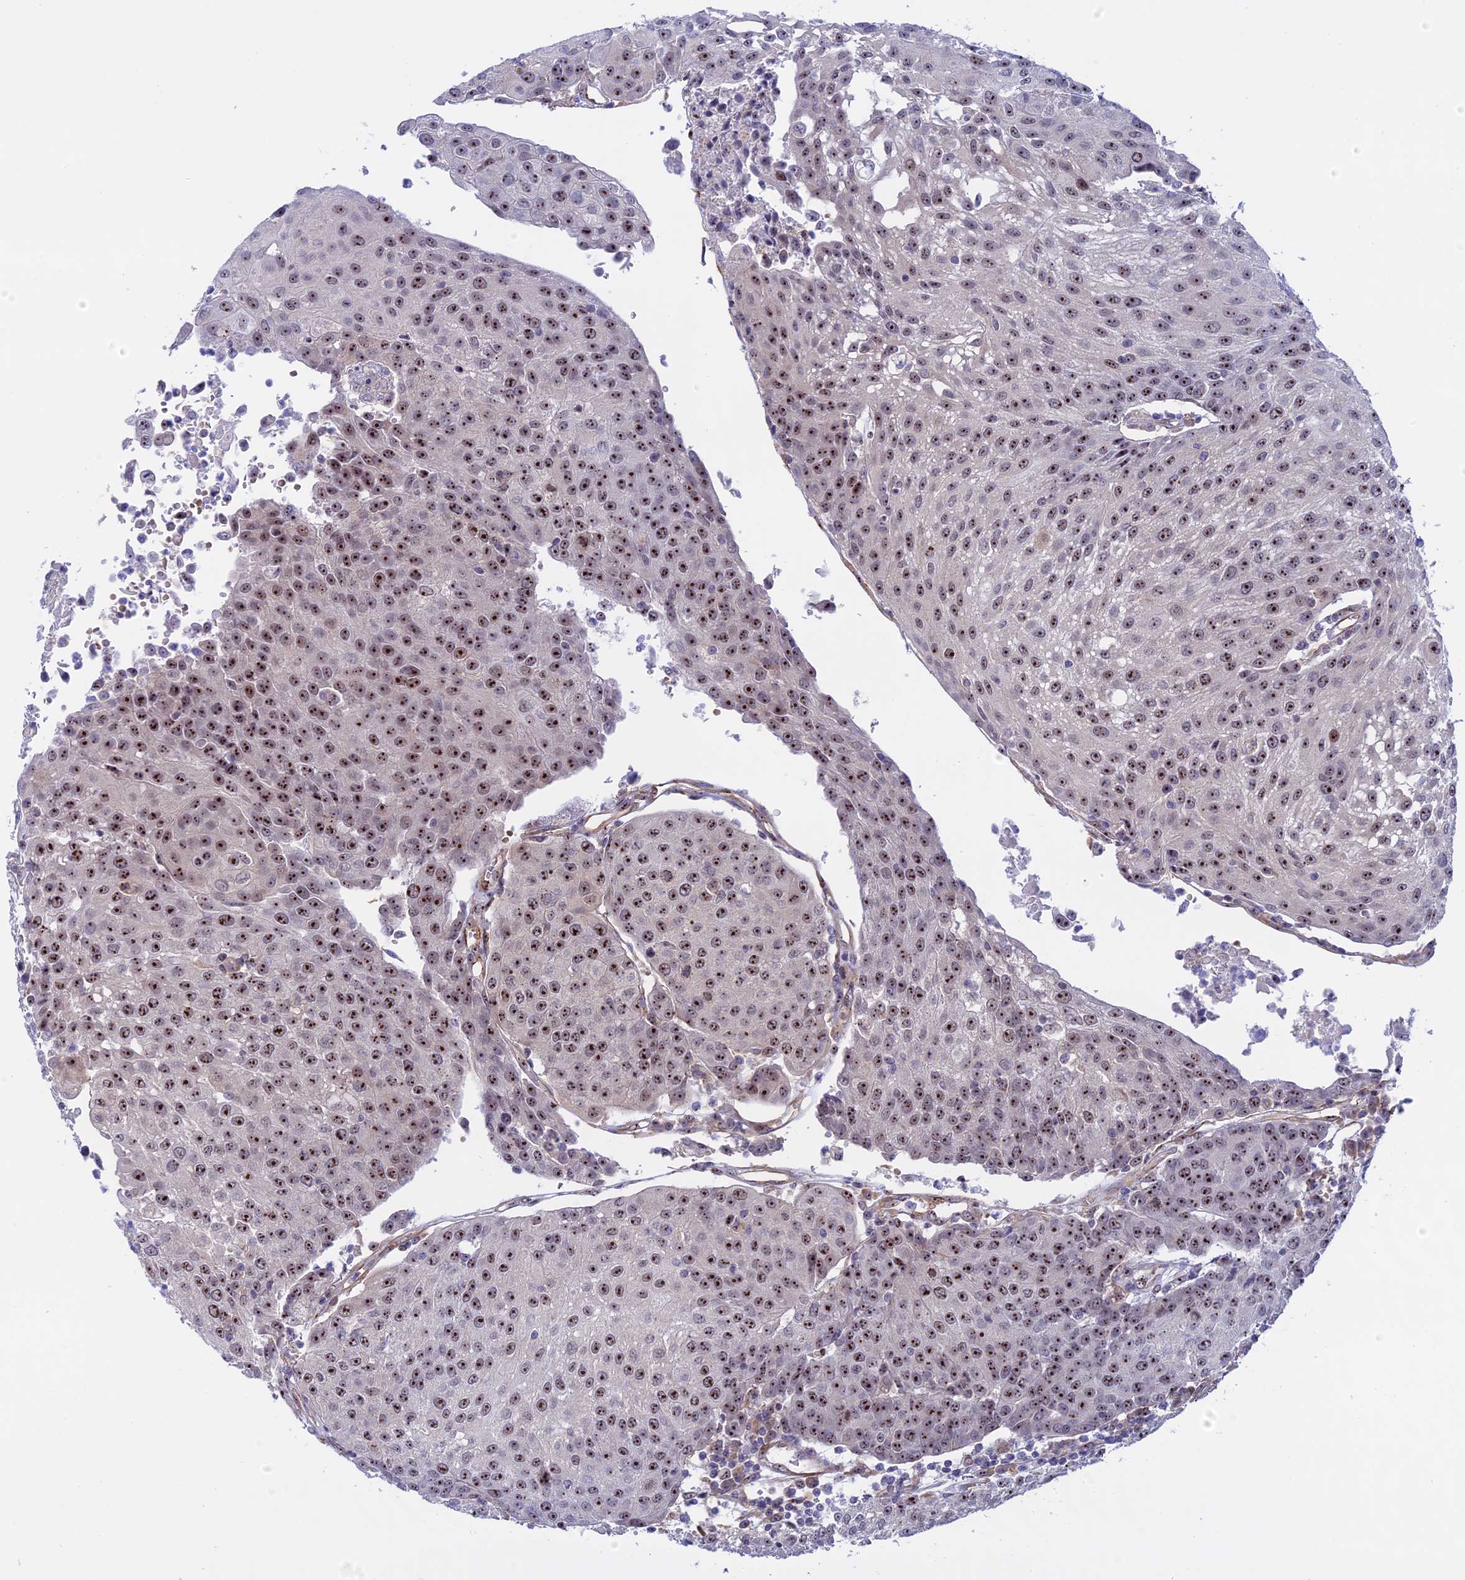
{"staining": {"intensity": "moderate", "quantity": ">75%", "location": "nuclear"}, "tissue": "urothelial cancer", "cell_type": "Tumor cells", "image_type": "cancer", "snomed": [{"axis": "morphology", "description": "Urothelial carcinoma, High grade"}, {"axis": "topography", "description": "Urinary bladder"}], "caption": "Moderate nuclear expression is seen in approximately >75% of tumor cells in urothelial cancer.", "gene": "DBNDD1", "patient": {"sex": "female", "age": 85}}